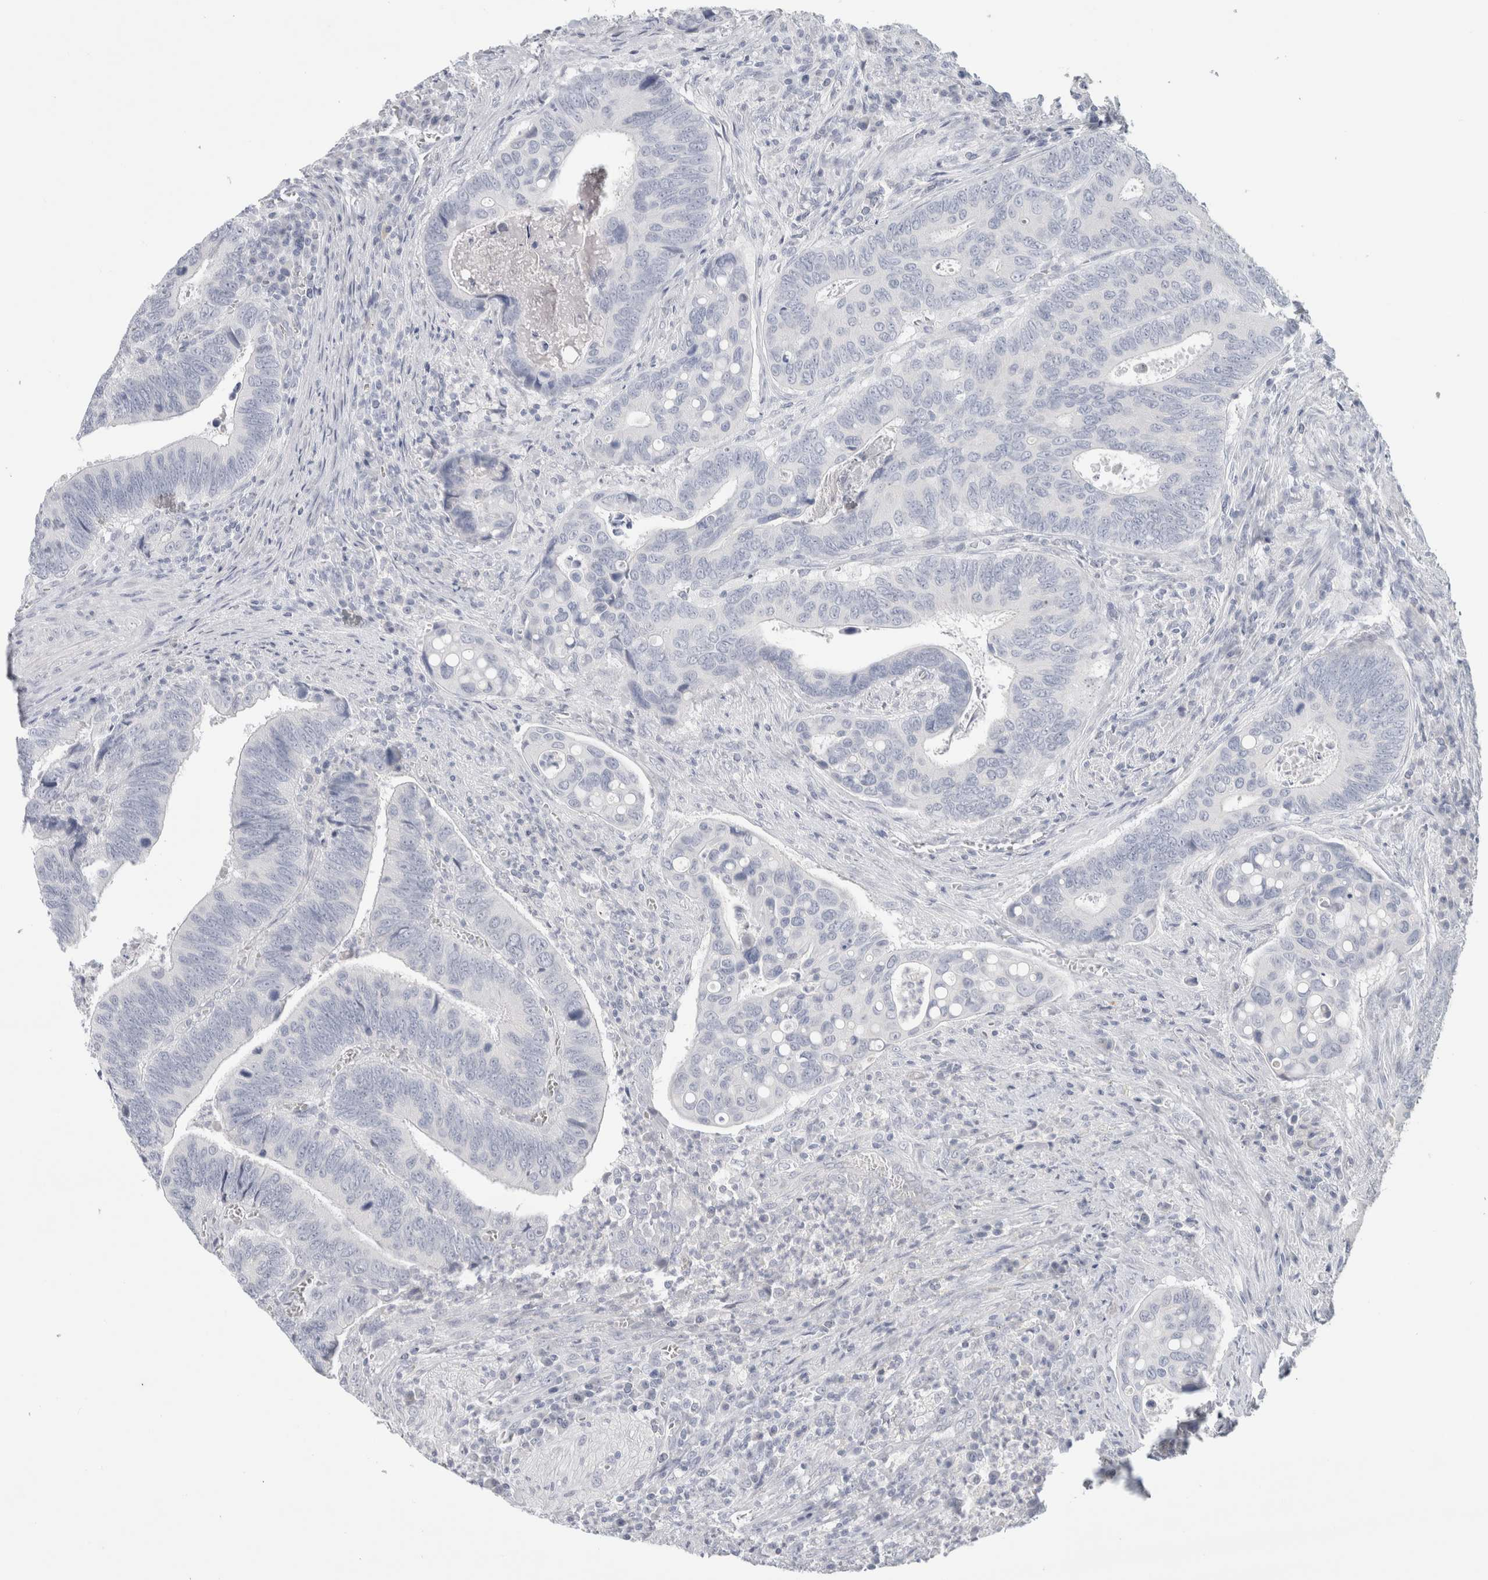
{"staining": {"intensity": "negative", "quantity": "none", "location": "none"}, "tissue": "colorectal cancer", "cell_type": "Tumor cells", "image_type": "cancer", "snomed": [{"axis": "morphology", "description": "Inflammation, NOS"}, {"axis": "morphology", "description": "Adenocarcinoma, NOS"}, {"axis": "topography", "description": "Colon"}], "caption": "Tumor cells show no significant expression in adenocarcinoma (colorectal).", "gene": "SLC6A1", "patient": {"sex": "male", "age": 72}}